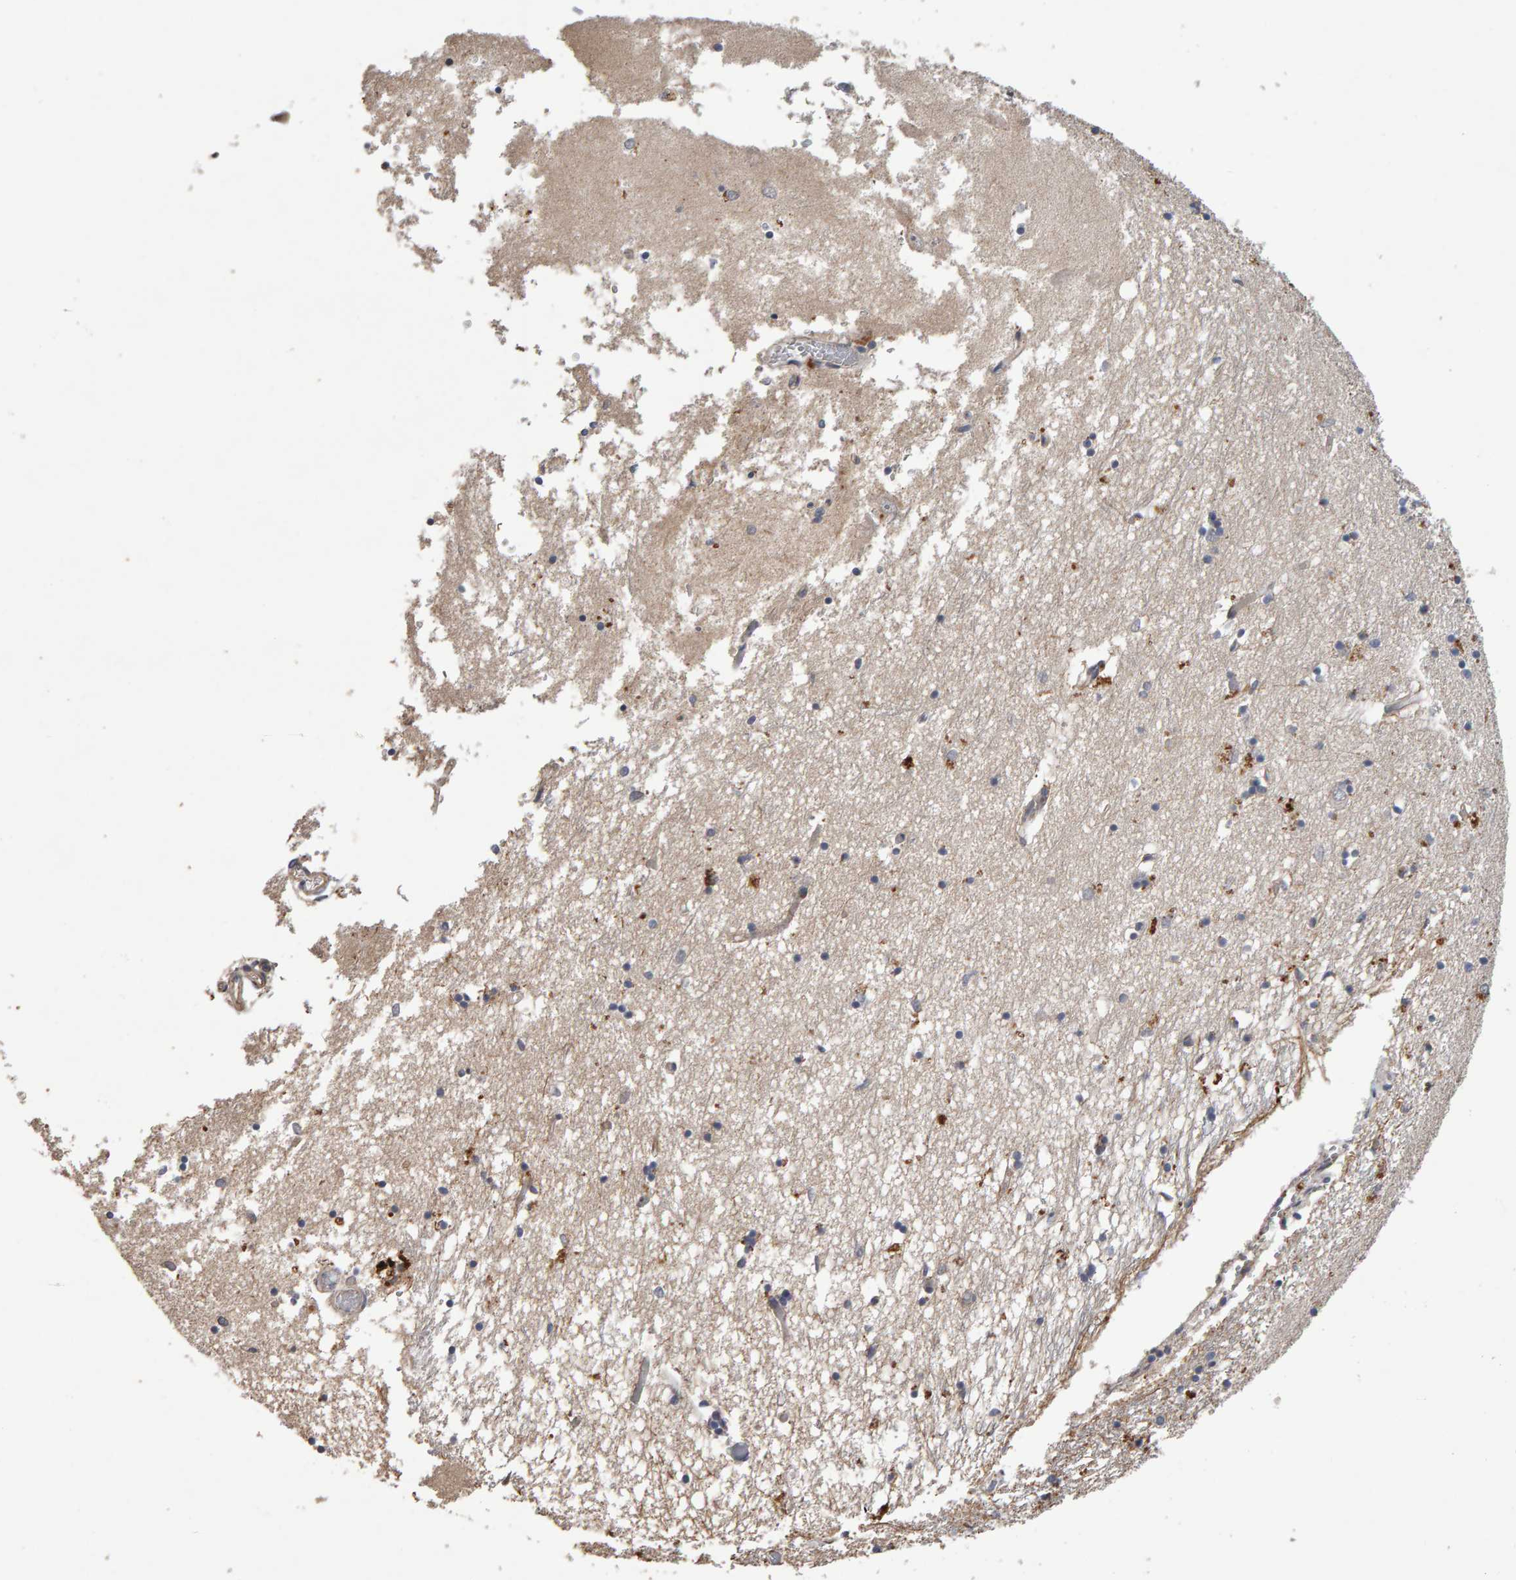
{"staining": {"intensity": "negative", "quantity": "none", "location": "none"}, "tissue": "hippocampus", "cell_type": "Glial cells", "image_type": "normal", "snomed": [{"axis": "morphology", "description": "Normal tissue, NOS"}, {"axis": "topography", "description": "Hippocampus"}], "caption": "Photomicrograph shows no protein positivity in glial cells of benign hippocampus. Nuclei are stained in blue.", "gene": "COASY", "patient": {"sex": "male", "age": 70}}